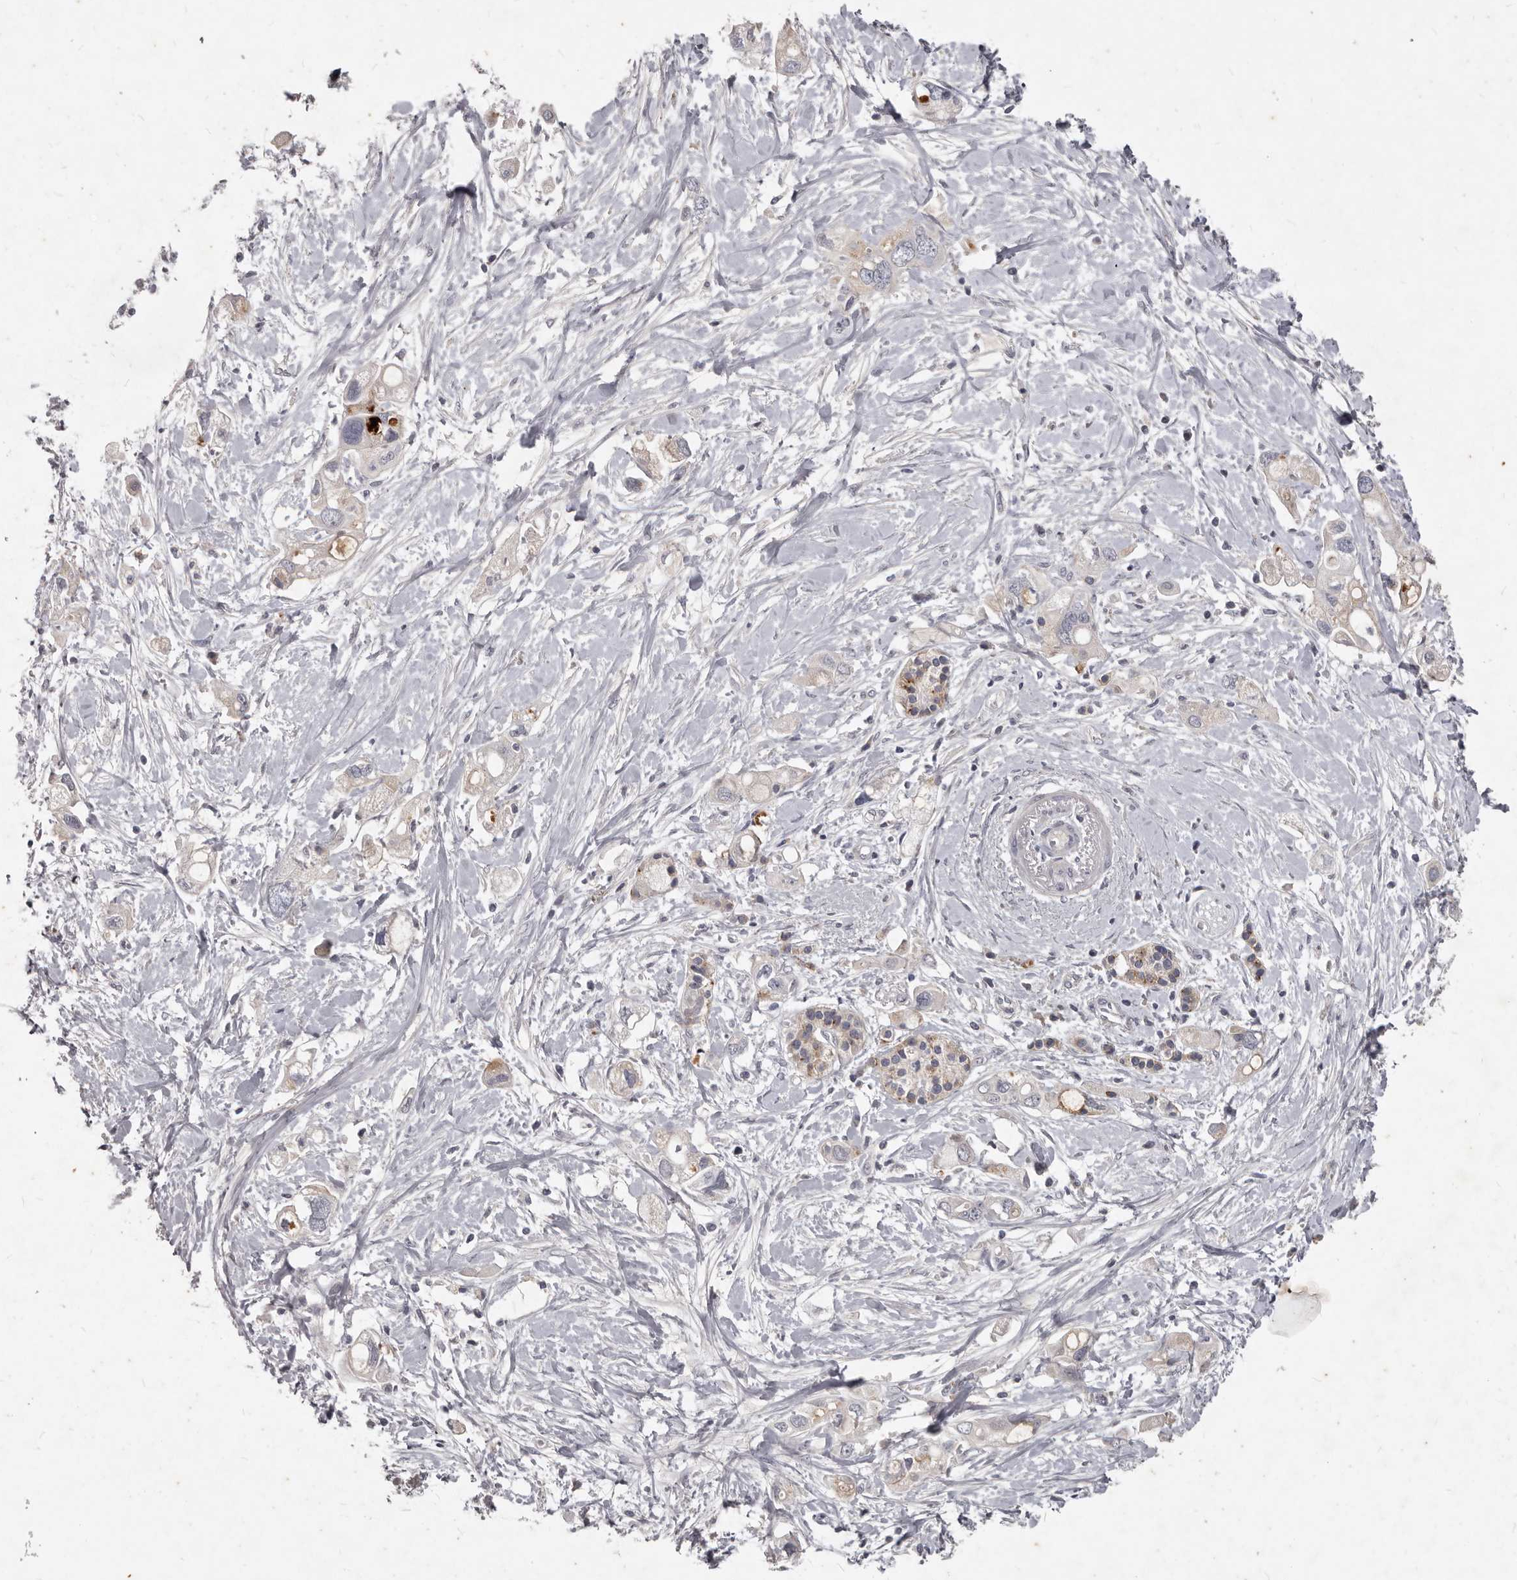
{"staining": {"intensity": "negative", "quantity": "none", "location": "none"}, "tissue": "pancreatic cancer", "cell_type": "Tumor cells", "image_type": "cancer", "snomed": [{"axis": "morphology", "description": "Adenocarcinoma, NOS"}, {"axis": "topography", "description": "Pancreas"}], "caption": "High power microscopy micrograph of an IHC photomicrograph of pancreatic adenocarcinoma, revealing no significant expression in tumor cells.", "gene": "GPRC5C", "patient": {"sex": "female", "age": 56}}